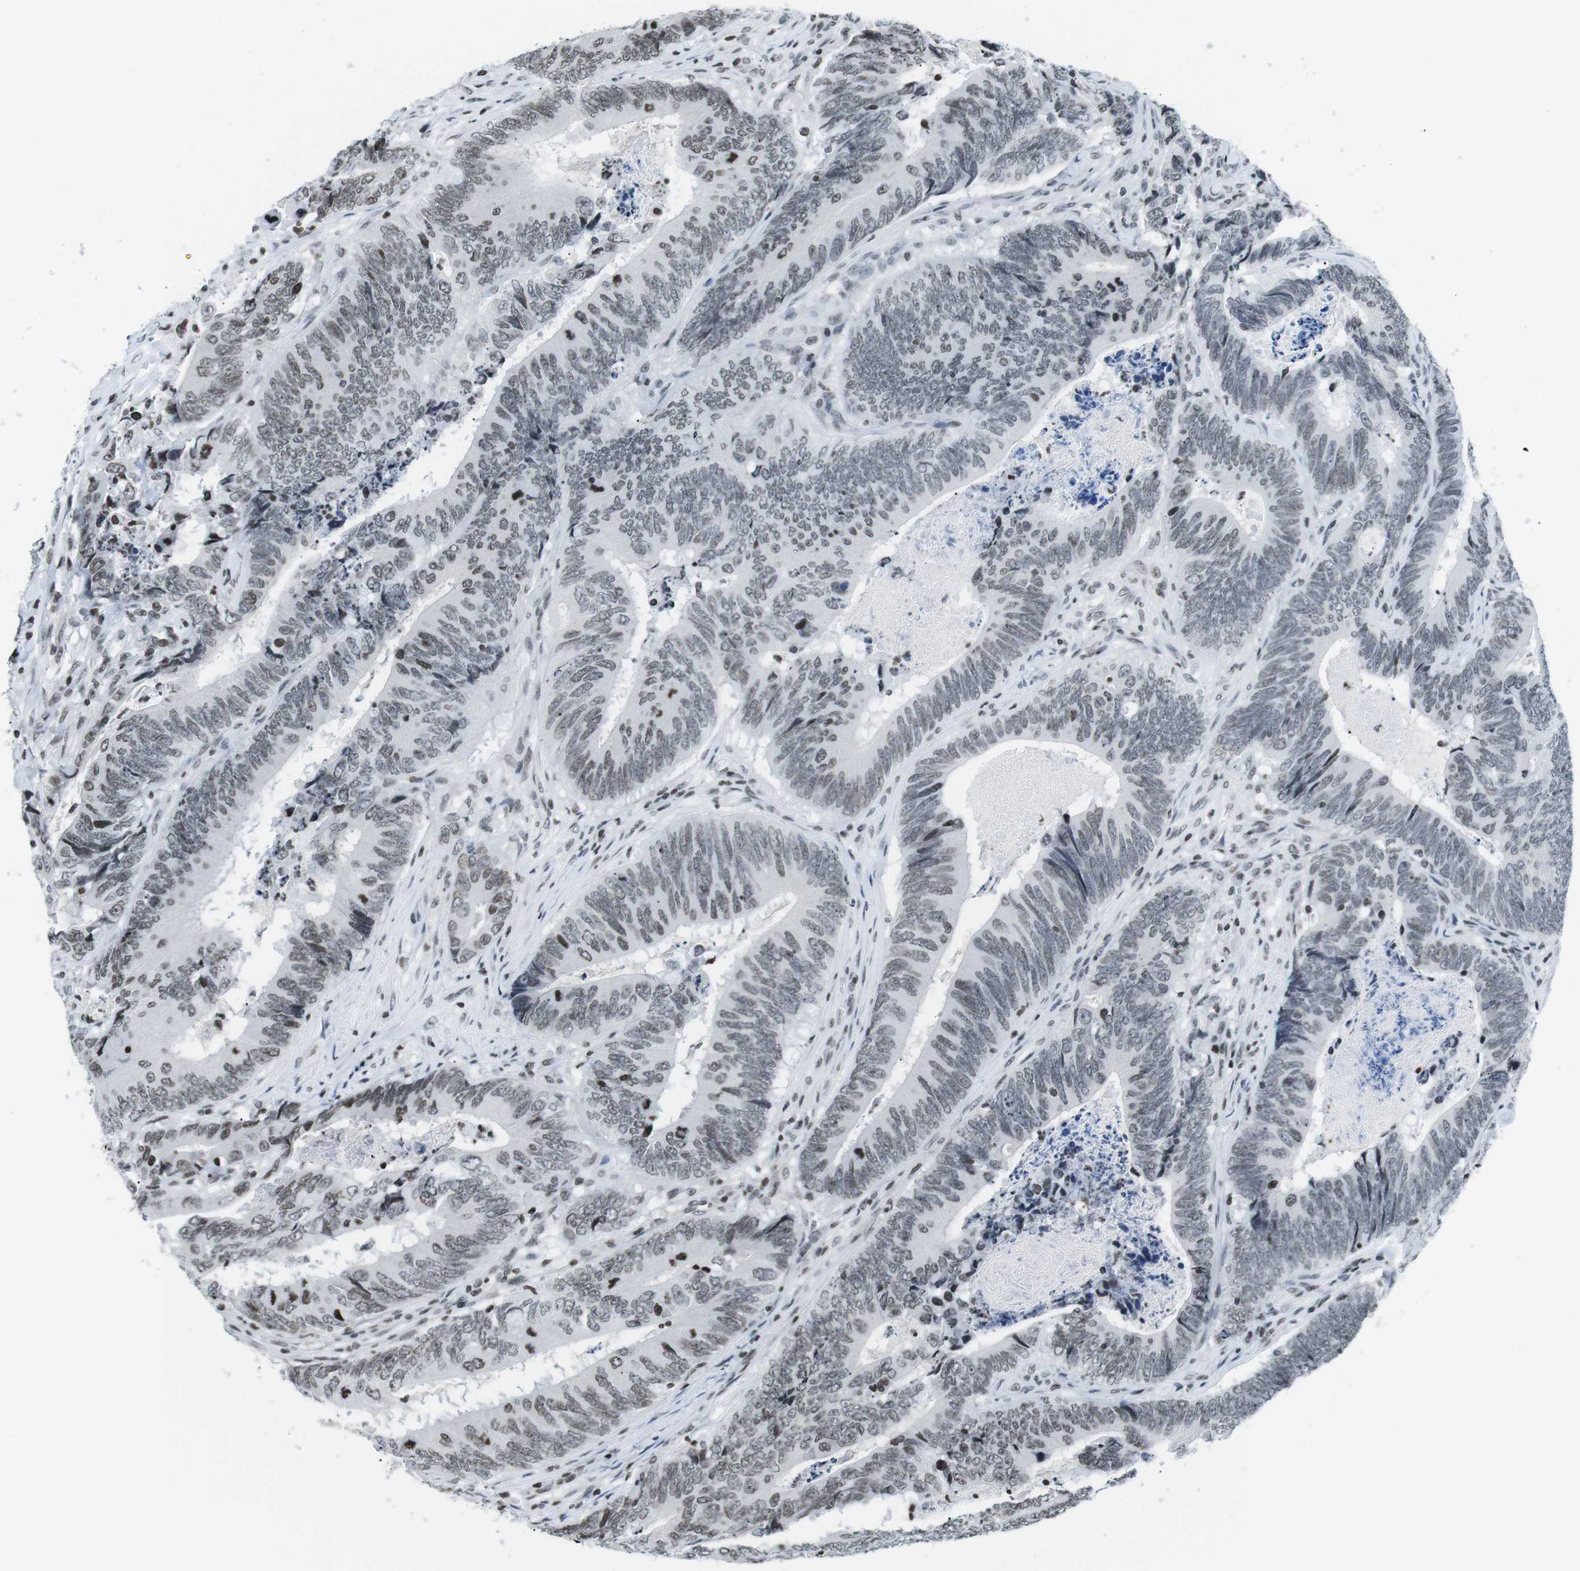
{"staining": {"intensity": "weak", "quantity": "25%-75%", "location": "nuclear"}, "tissue": "colorectal cancer", "cell_type": "Tumor cells", "image_type": "cancer", "snomed": [{"axis": "morphology", "description": "Normal tissue, NOS"}, {"axis": "morphology", "description": "Adenocarcinoma, NOS"}, {"axis": "topography", "description": "Colon"}], "caption": "A histopathology image of colorectal cancer (adenocarcinoma) stained for a protein shows weak nuclear brown staining in tumor cells.", "gene": "E2F2", "patient": {"sex": "male", "age": 56}}